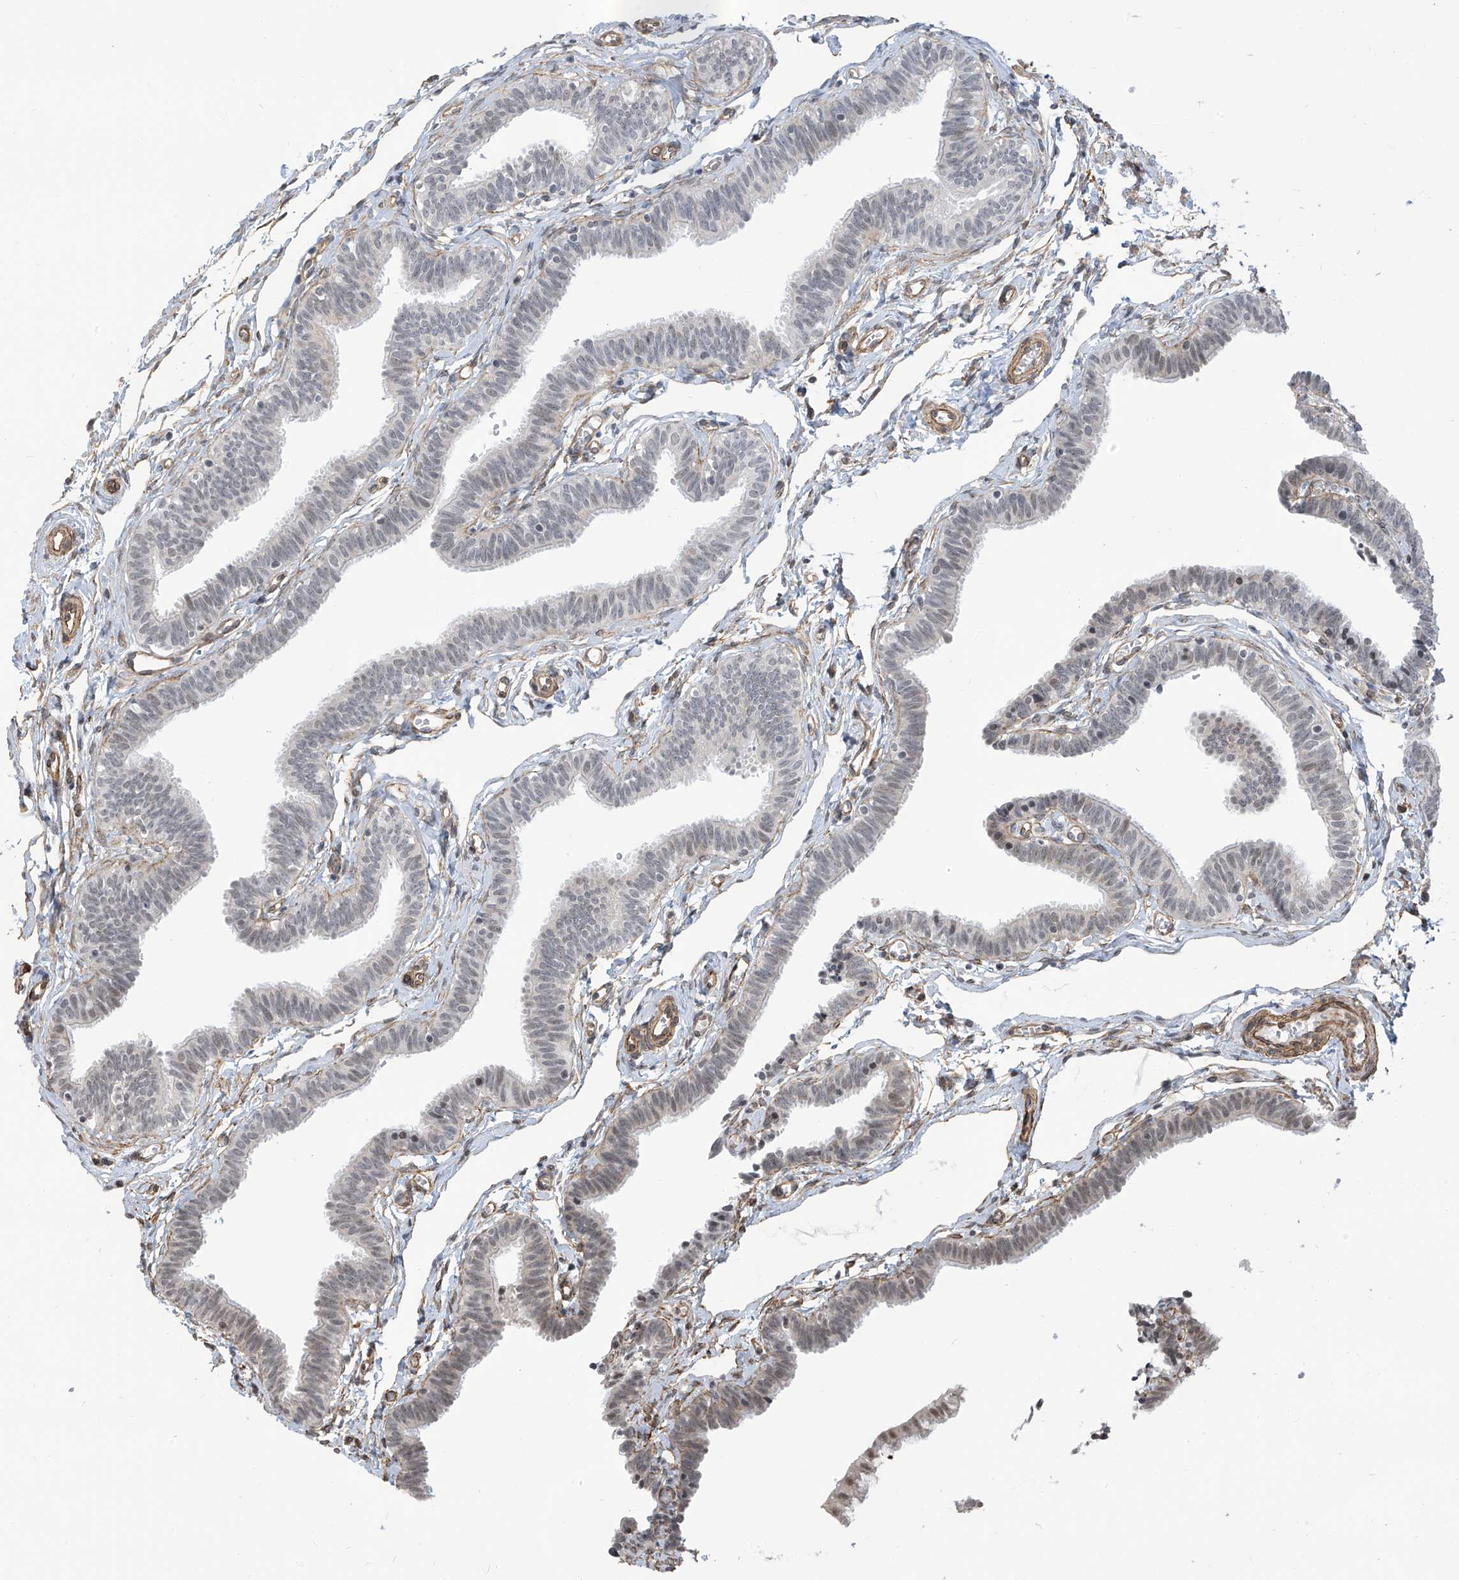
{"staining": {"intensity": "negative", "quantity": "none", "location": "none"}, "tissue": "fallopian tube", "cell_type": "Glandular cells", "image_type": "normal", "snomed": [{"axis": "morphology", "description": "Normal tissue, NOS"}, {"axis": "topography", "description": "Fallopian tube"}, {"axis": "topography", "description": "Ovary"}], "caption": "Immunohistochemistry (IHC) image of normal fallopian tube stained for a protein (brown), which reveals no positivity in glandular cells. The staining was performed using DAB to visualize the protein expression in brown, while the nuclei were stained in blue with hematoxylin (Magnification: 20x).", "gene": "METAP1D", "patient": {"sex": "female", "age": 23}}